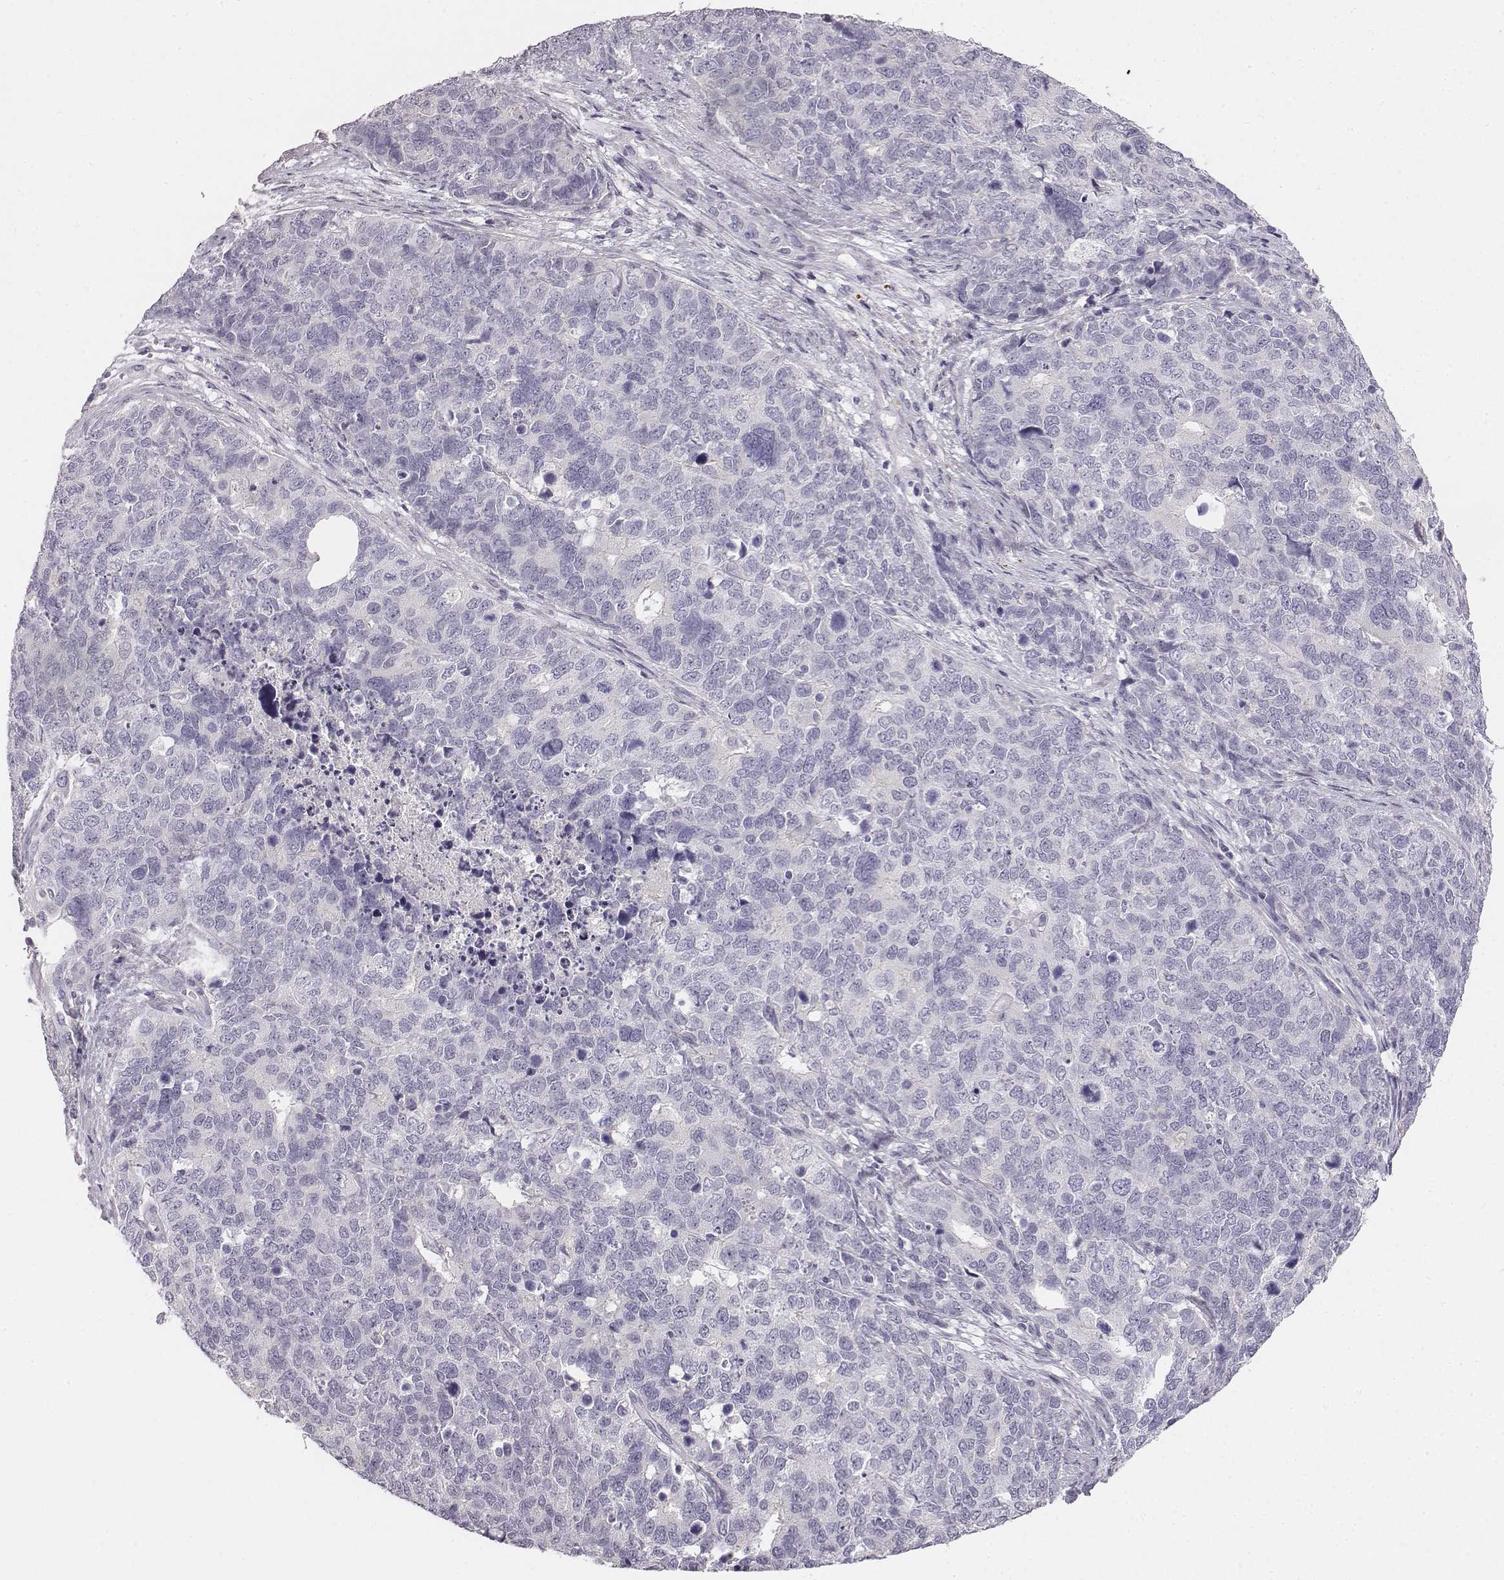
{"staining": {"intensity": "negative", "quantity": "none", "location": "none"}, "tissue": "cervical cancer", "cell_type": "Tumor cells", "image_type": "cancer", "snomed": [{"axis": "morphology", "description": "Squamous cell carcinoma, NOS"}, {"axis": "topography", "description": "Cervix"}], "caption": "High magnification brightfield microscopy of squamous cell carcinoma (cervical) stained with DAB (3,3'-diaminobenzidine) (brown) and counterstained with hematoxylin (blue): tumor cells show no significant expression. The staining is performed using DAB (3,3'-diaminobenzidine) brown chromogen with nuclei counter-stained in using hematoxylin.", "gene": "ADAM7", "patient": {"sex": "female", "age": 63}}